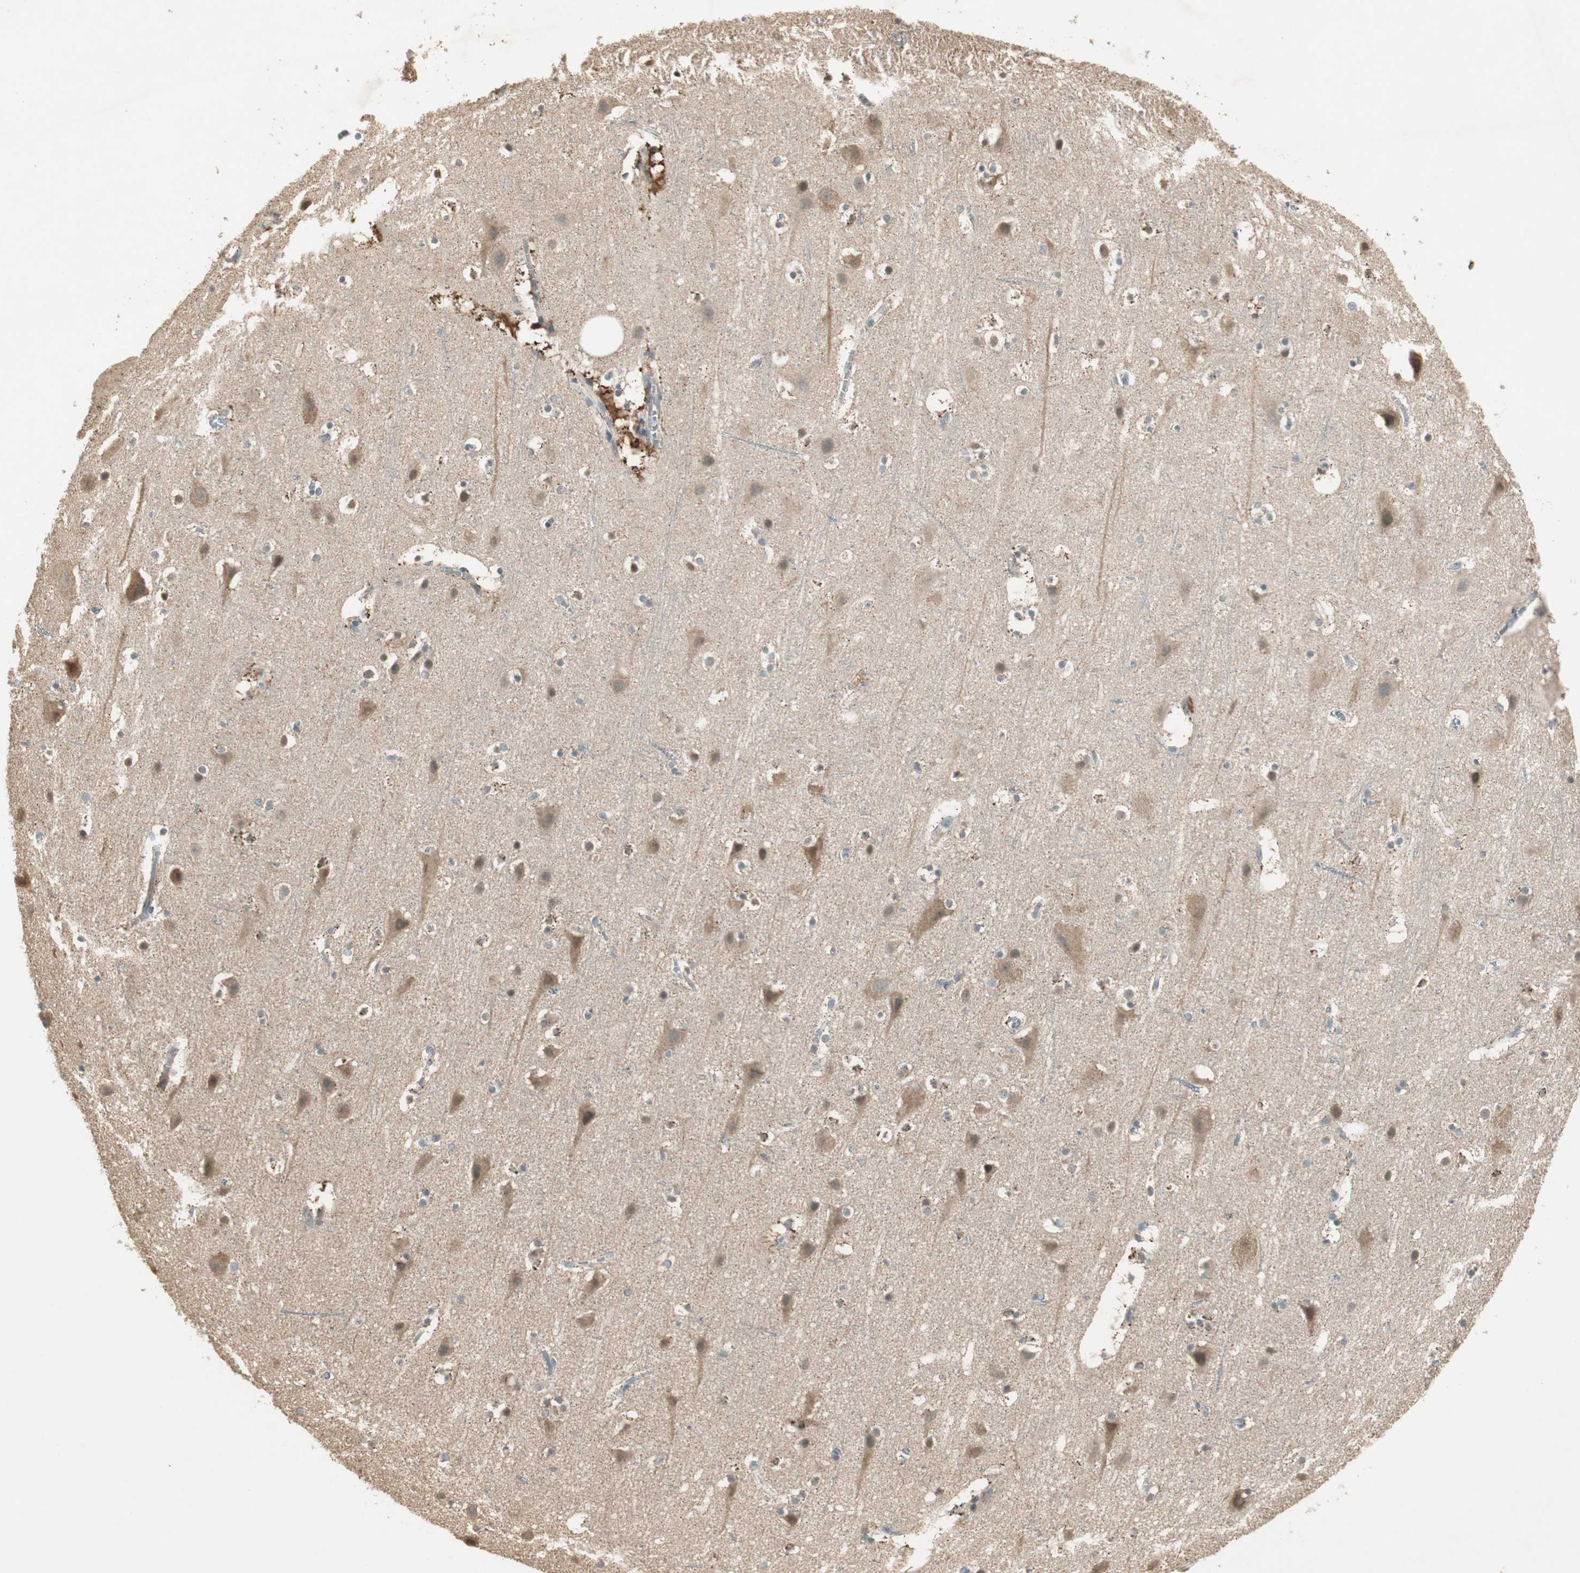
{"staining": {"intensity": "weak", "quantity": "<25%", "location": "cytoplasmic/membranous"}, "tissue": "cerebral cortex", "cell_type": "Endothelial cells", "image_type": "normal", "snomed": [{"axis": "morphology", "description": "Normal tissue, NOS"}, {"axis": "topography", "description": "Cerebral cortex"}], "caption": "High power microscopy image of an immunohistochemistry photomicrograph of normal cerebral cortex, revealing no significant expression in endothelial cells. (DAB immunohistochemistry (IHC) visualized using brightfield microscopy, high magnification).", "gene": "USP2", "patient": {"sex": "male", "age": 45}}